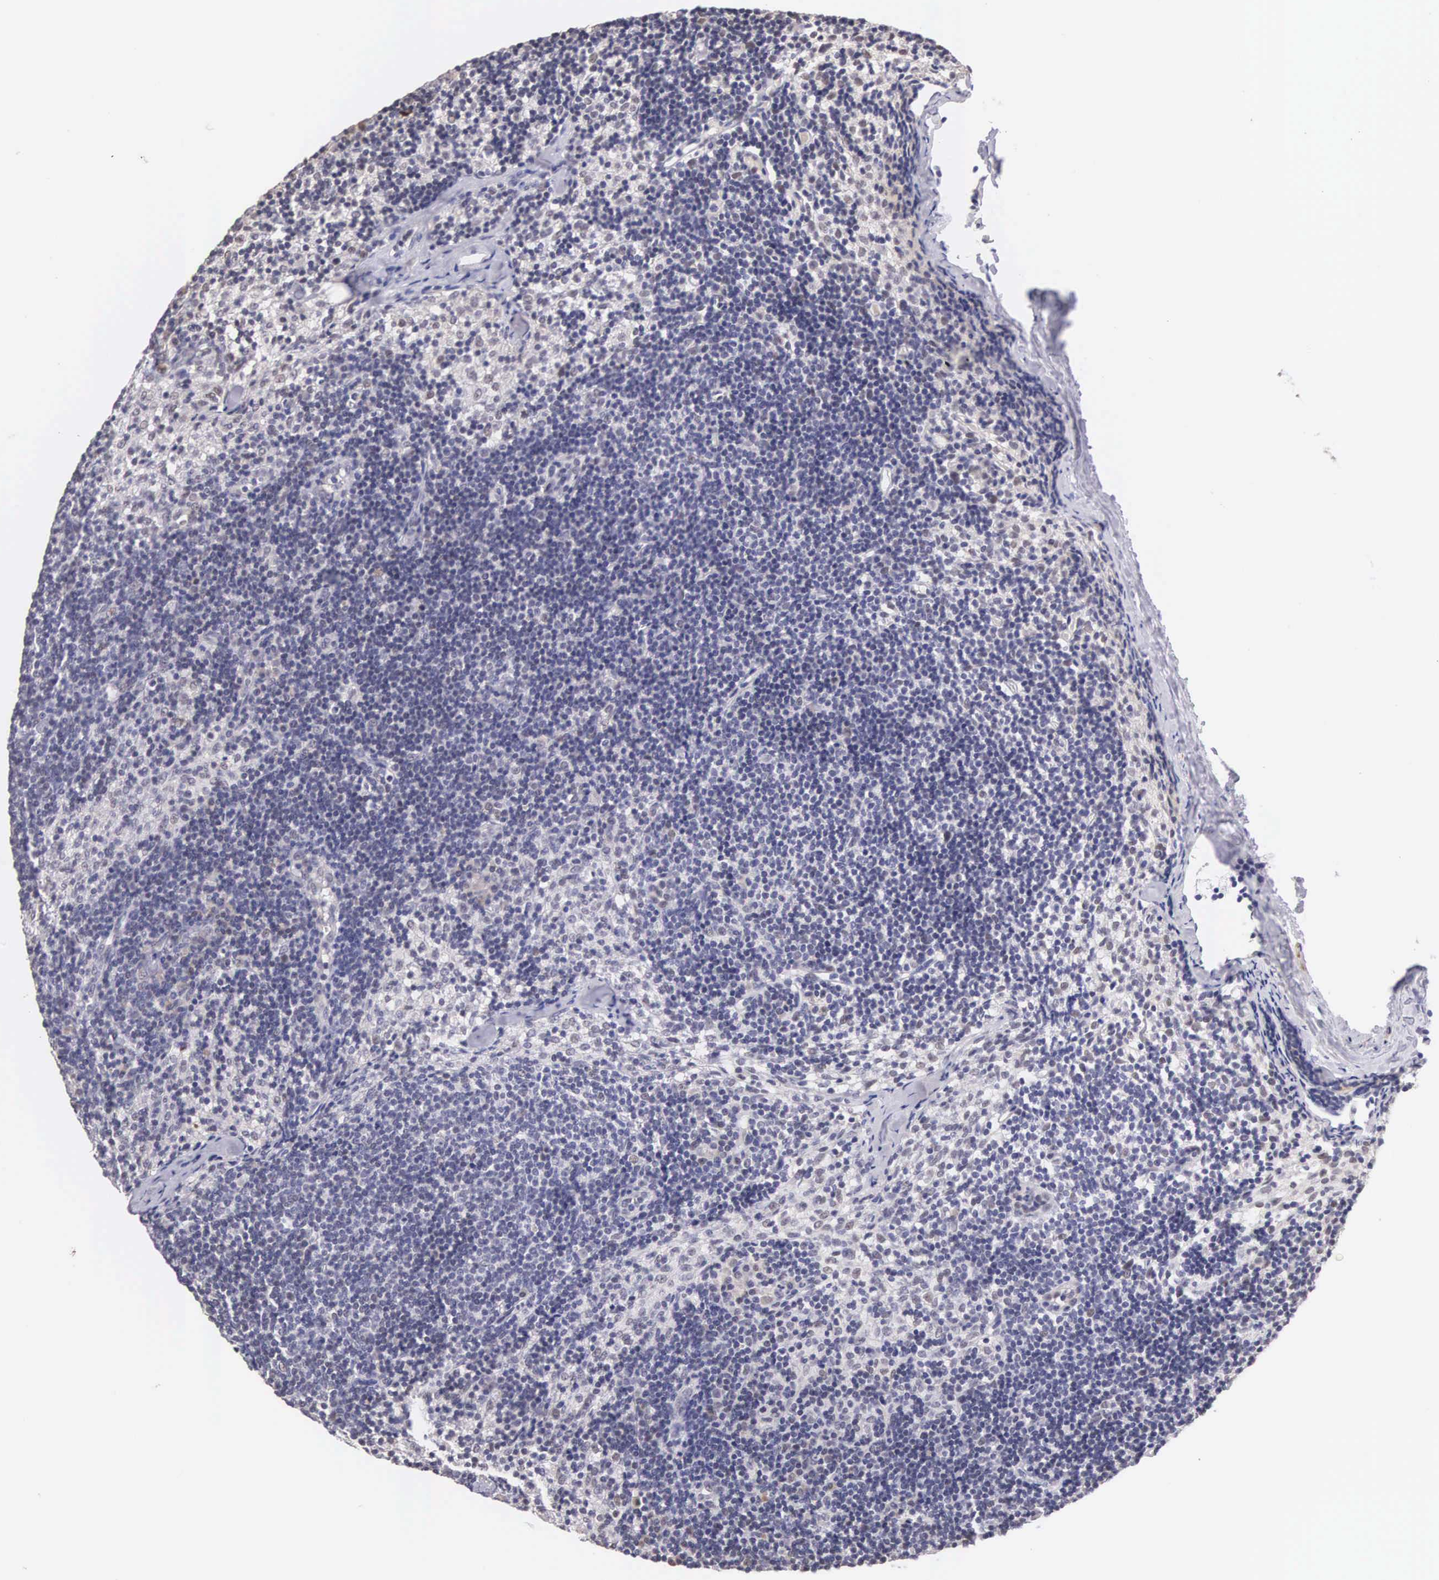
{"staining": {"intensity": "negative", "quantity": "none", "location": "none"}, "tissue": "lymph node", "cell_type": "Germinal center cells", "image_type": "normal", "snomed": [{"axis": "morphology", "description": "Normal tissue, NOS"}, {"axis": "topography", "description": "Lymph node"}], "caption": "Immunohistochemistry (IHC) photomicrograph of benign lymph node stained for a protein (brown), which shows no positivity in germinal center cells.", "gene": "HMGXB4", "patient": {"sex": "female", "age": 35}}